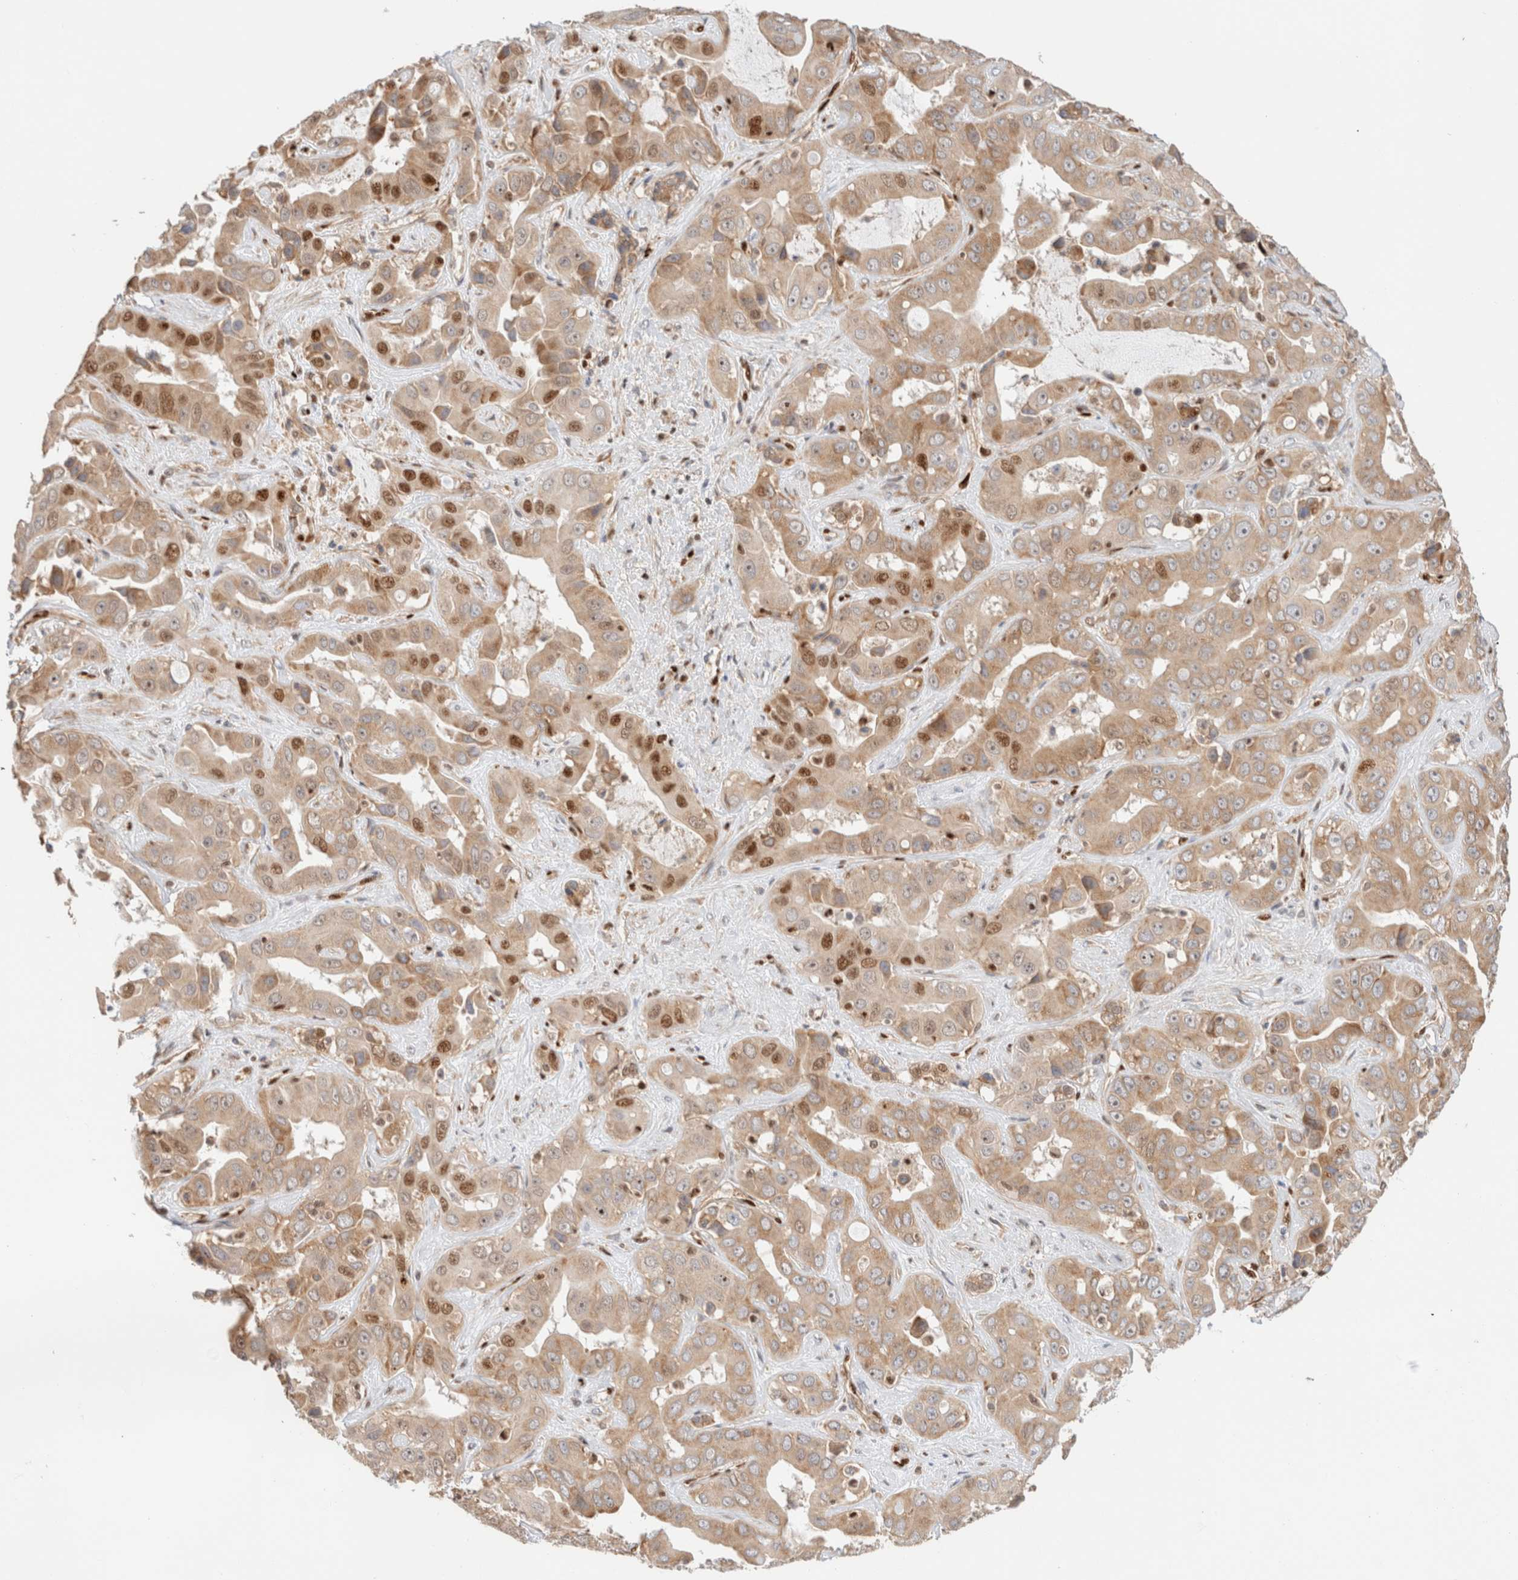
{"staining": {"intensity": "moderate", "quantity": ">75%", "location": "cytoplasmic/membranous,nuclear"}, "tissue": "liver cancer", "cell_type": "Tumor cells", "image_type": "cancer", "snomed": [{"axis": "morphology", "description": "Cholangiocarcinoma"}, {"axis": "topography", "description": "Liver"}], "caption": "IHC image of human liver cholangiocarcinoma stained for a protein (brown), which shows medium levels of moderate cytoplasmic/membranous and nuclear positivity in approximately >75% of tumor cells.", "gene": "ID3", "patient": {"sex": "female", "age": 52}}